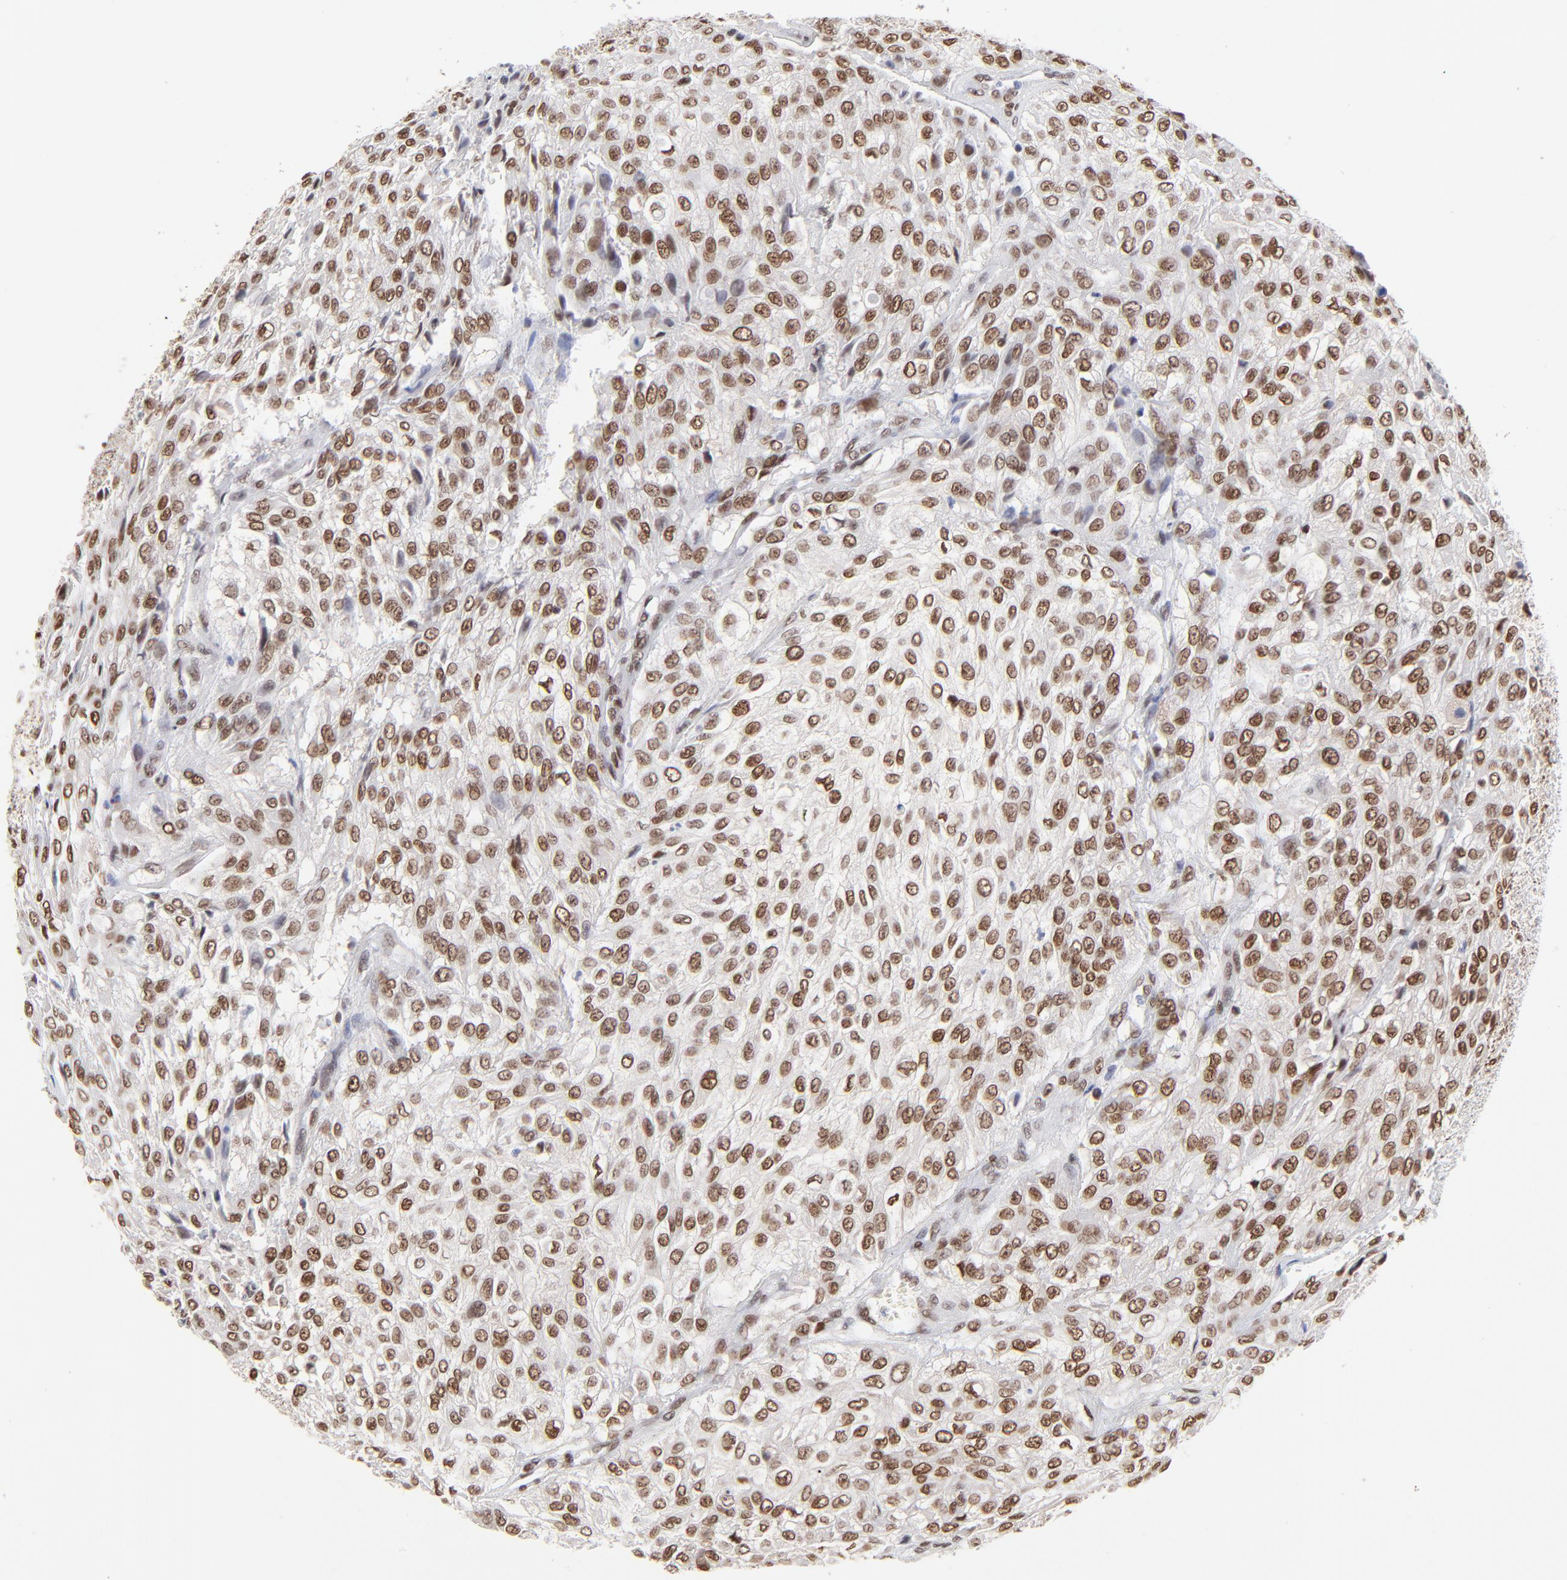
{"staining": {"intensity": "moderate", "quantity": ">75%", "location": "nuclear"}, "tissue": "urothelial cancer", "cell_type": "Tumor cells", "image_type": "cancer", "snomed": [{"axis": "morphology", "description": "Urothelial carcinoma, High grade"}, {"axis": "topography", "description": "Urinary bladder"}], "caption": "Urothelial cancer stained for a protein (brown) demonstrates moderate nuclear positive positivity in about >75% of tumor cells.", "gene": "ZMYM3", "patient": {"sex": "male", "age": 57}}